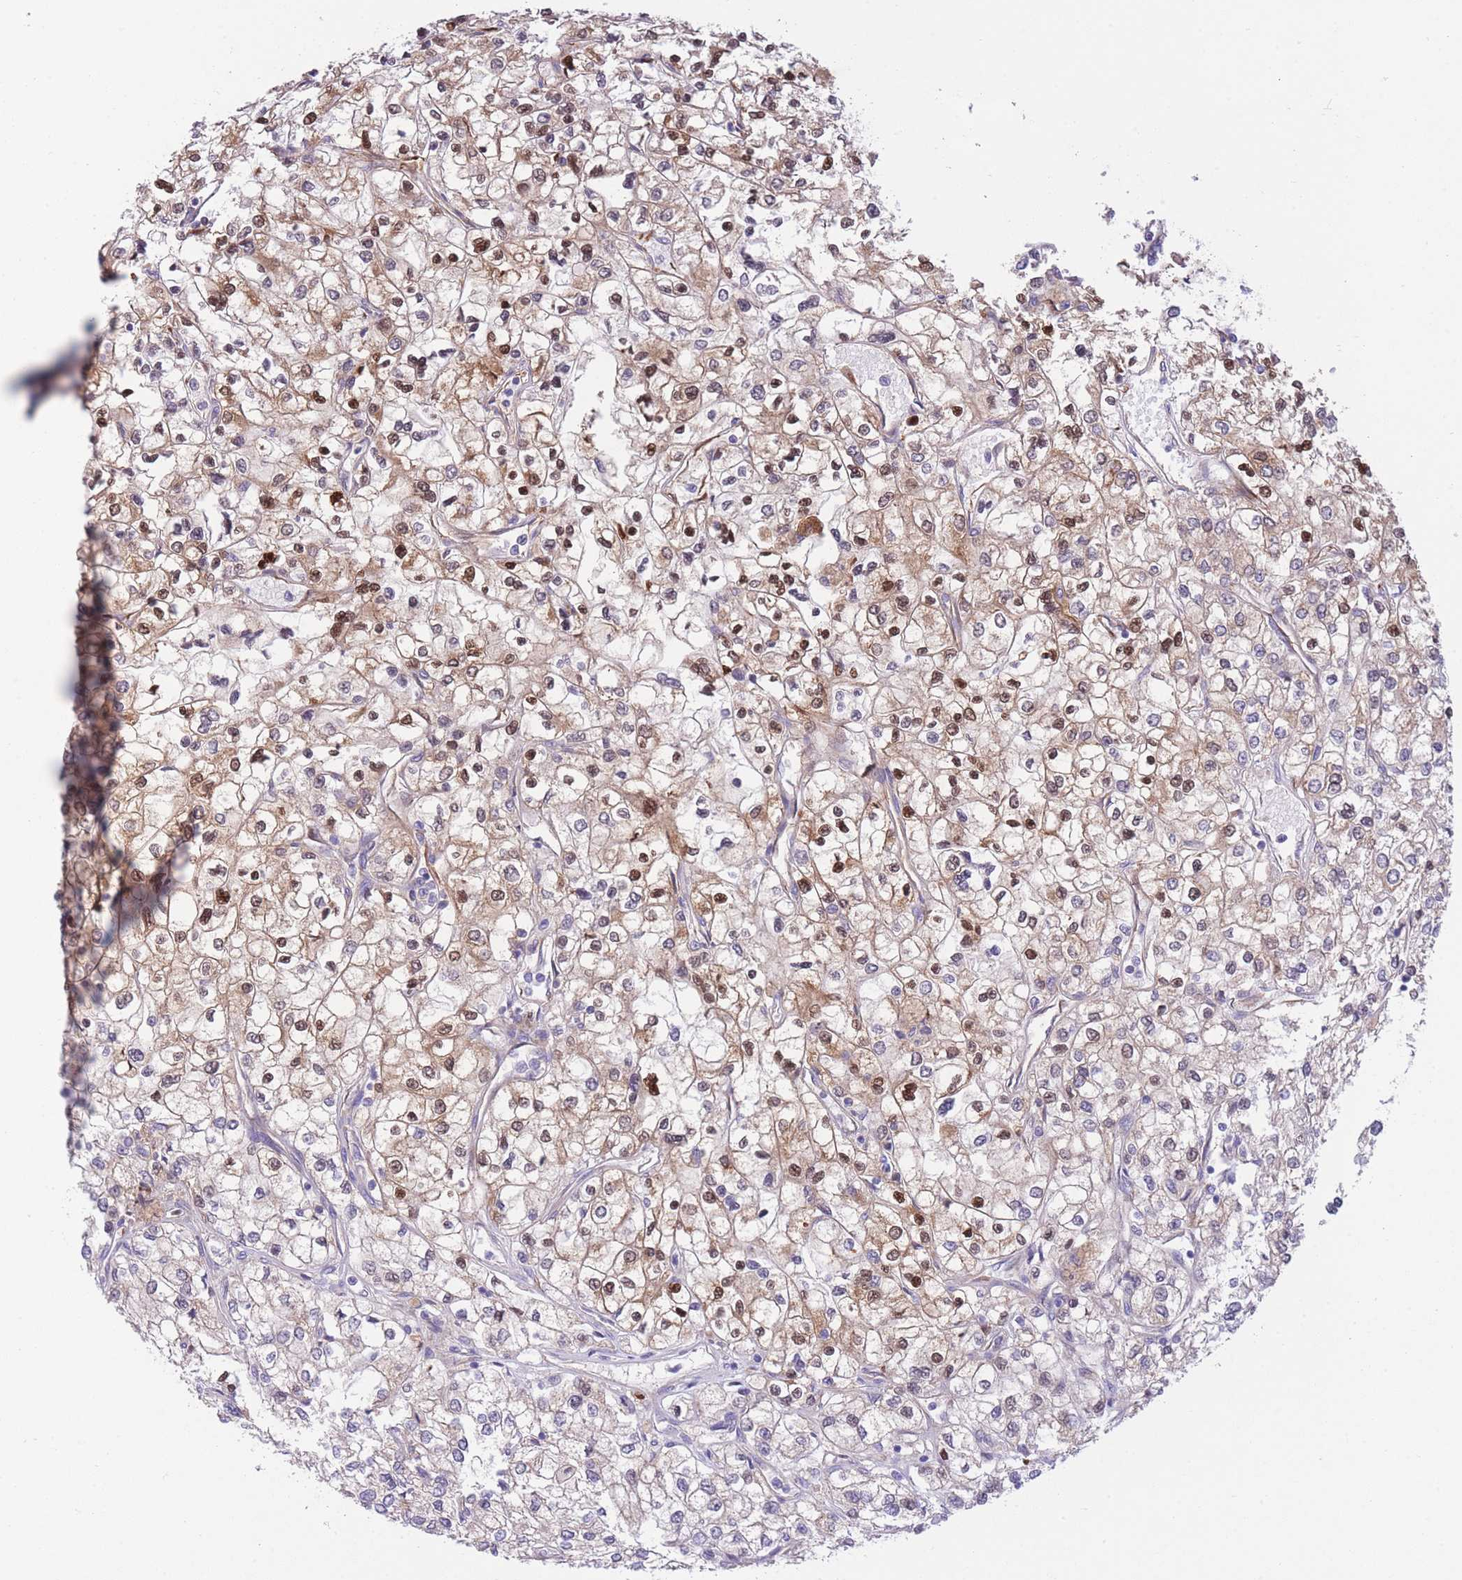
{"staining": {"intensity": "moderate", "quantity": "25%-75%", "location": "cytoplasmic/membranous,nuclear"}, "tissue": "renal cancer", "cell_type": "Tumor cells", "image_type": "cancer", "snomed": [{"axis": "morphology", "description": "Adenocarcinoma, NOS"}, {"axis": "topography", "description": "Kidney"}], "caption": "Immunohistochemical staining of adenocarcinoma (renal) reveals medium levels of moderate cytoplasmic/membranous and nuclear staining in approximately 25%-75% of tumor cells.", "gene": "CHAC1", "patient": {"sex": "male", "age": 80}}